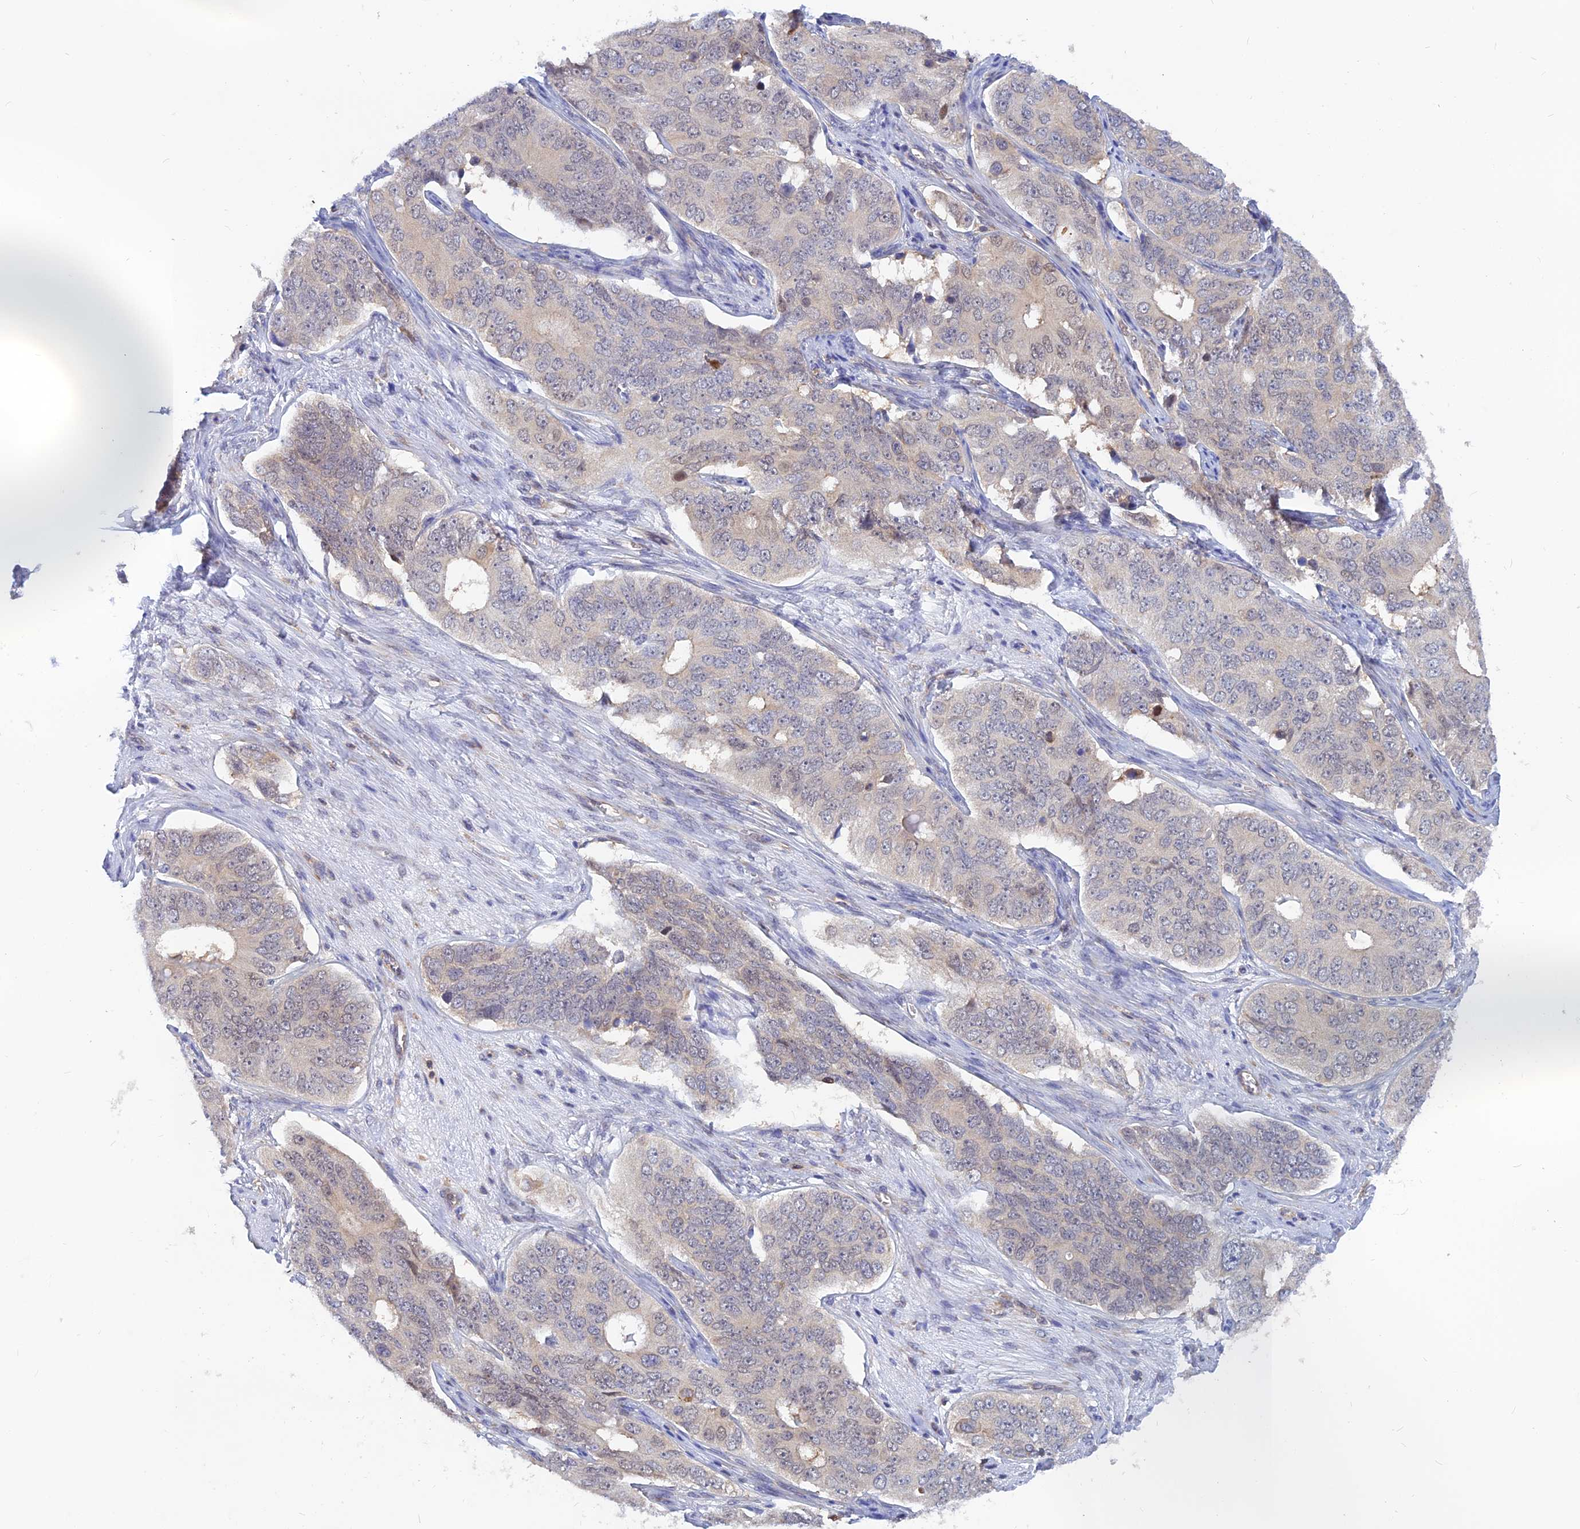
{"staining": {"intensity": "negative", "quantity": "none", "location": "none"}, "tissue": "ovarian cancer", "cell_type": "Tumor cells", "image_type": "cancer", "snomed": [{"axis": "morphology", "description": "Carcinoma, endometroid"}, {"axis": "topography", "description": "Ovary"}], "caption": "Tumor cells are negative for brown protein staining in ovarian cancer.", "gene": "DNAJC16", "patient": {"sex": "female", "age": 51}}